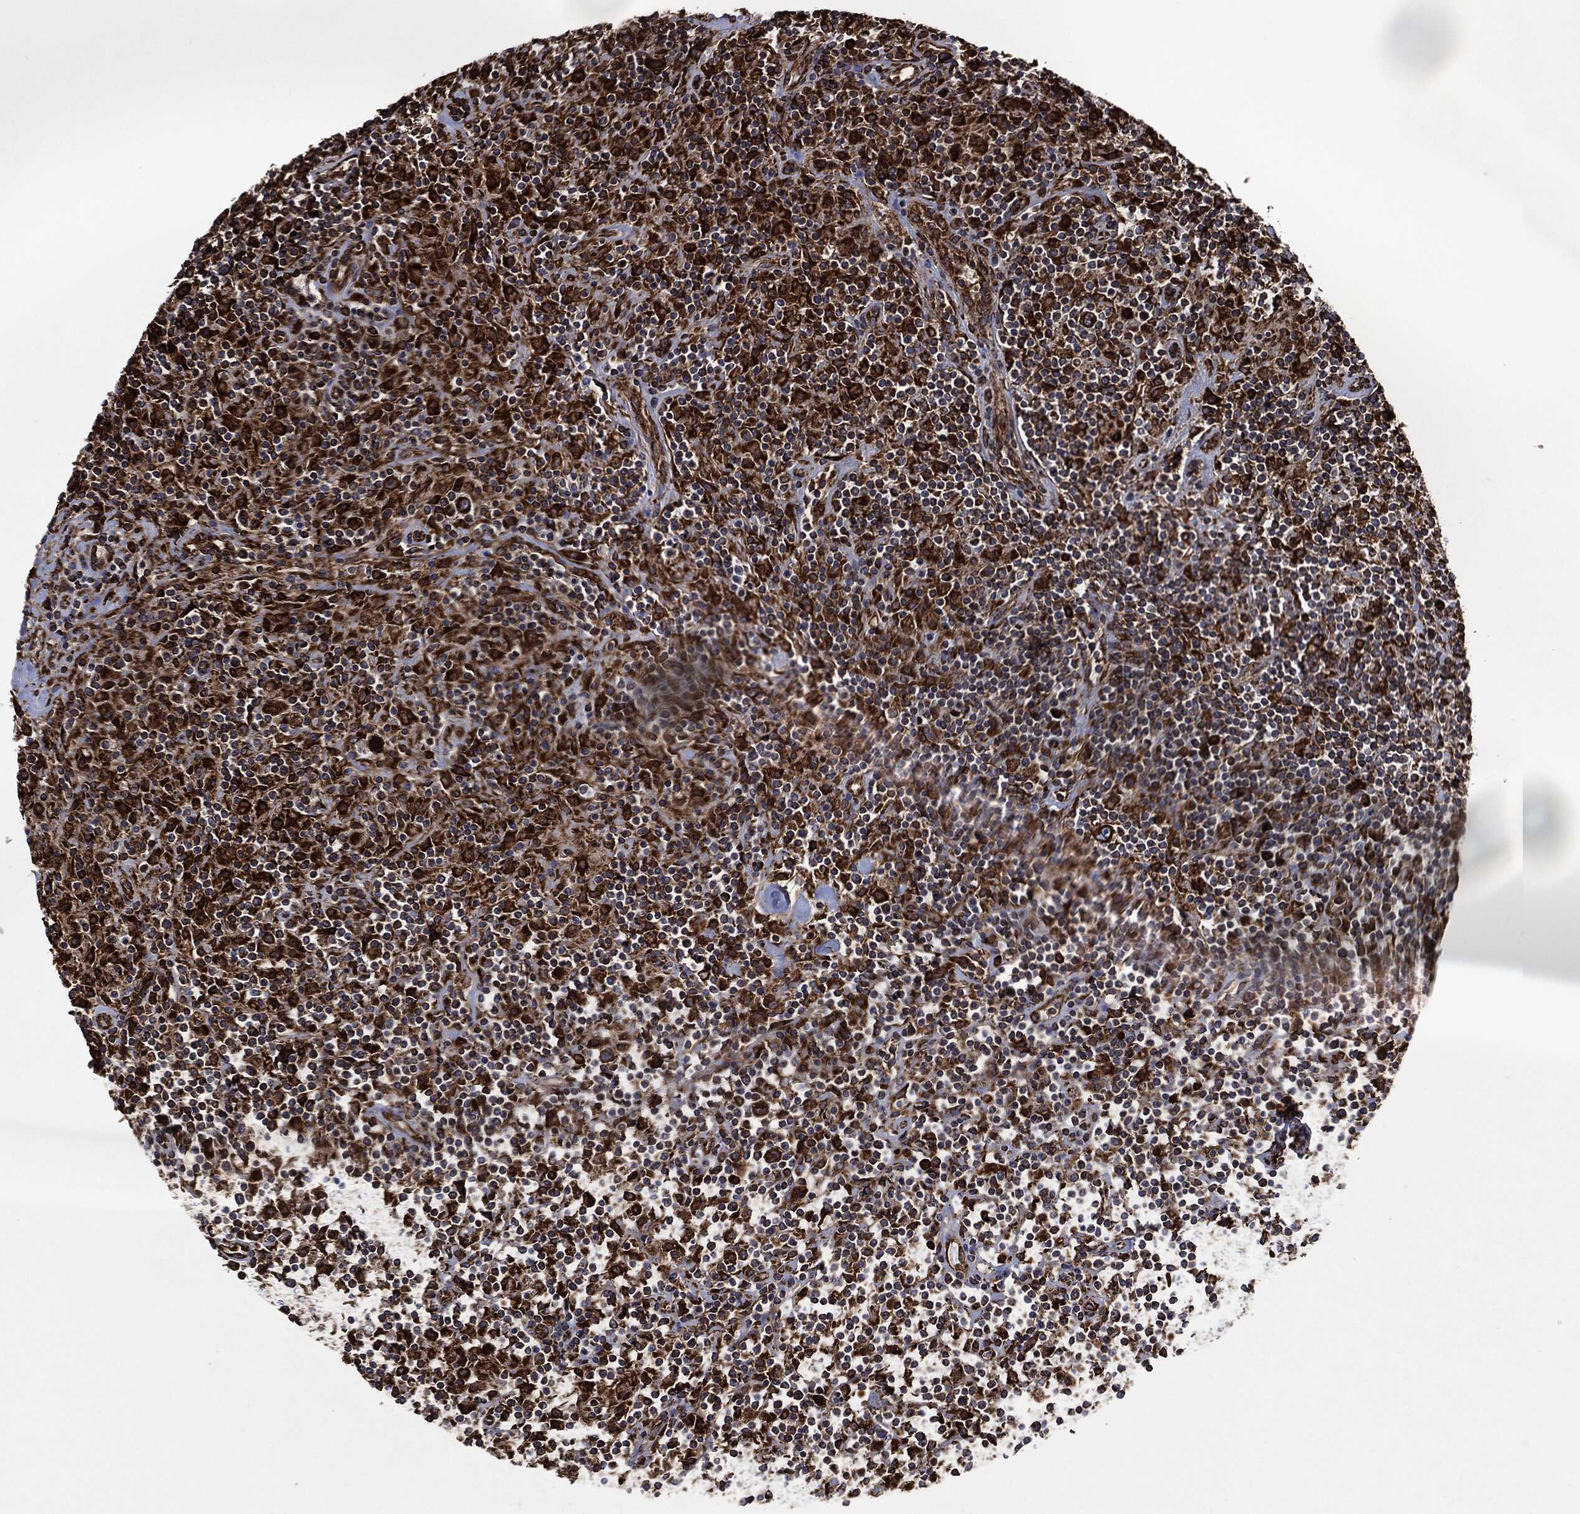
{"staining": {"intensity": "strong", "quantity": ">75%", "location": "cytoplasmic/membranous"}, "tissue": "lymphoma", "cell_type": "Tumor cells", "image_type": "cancer", "snomed": [{"axis": "morphology", "description": "Hodgkin's disease, NOS"}, {"axis": "topography", "description": "Lymph node"}], "caption": "Protein staining of Hodgkin's disease tissue exhibits strong cytoplasmic/membranous expression in about >75% of tumor cells.", "gene": "AMFR", "patient": {"sex": "male", "age": 70}}